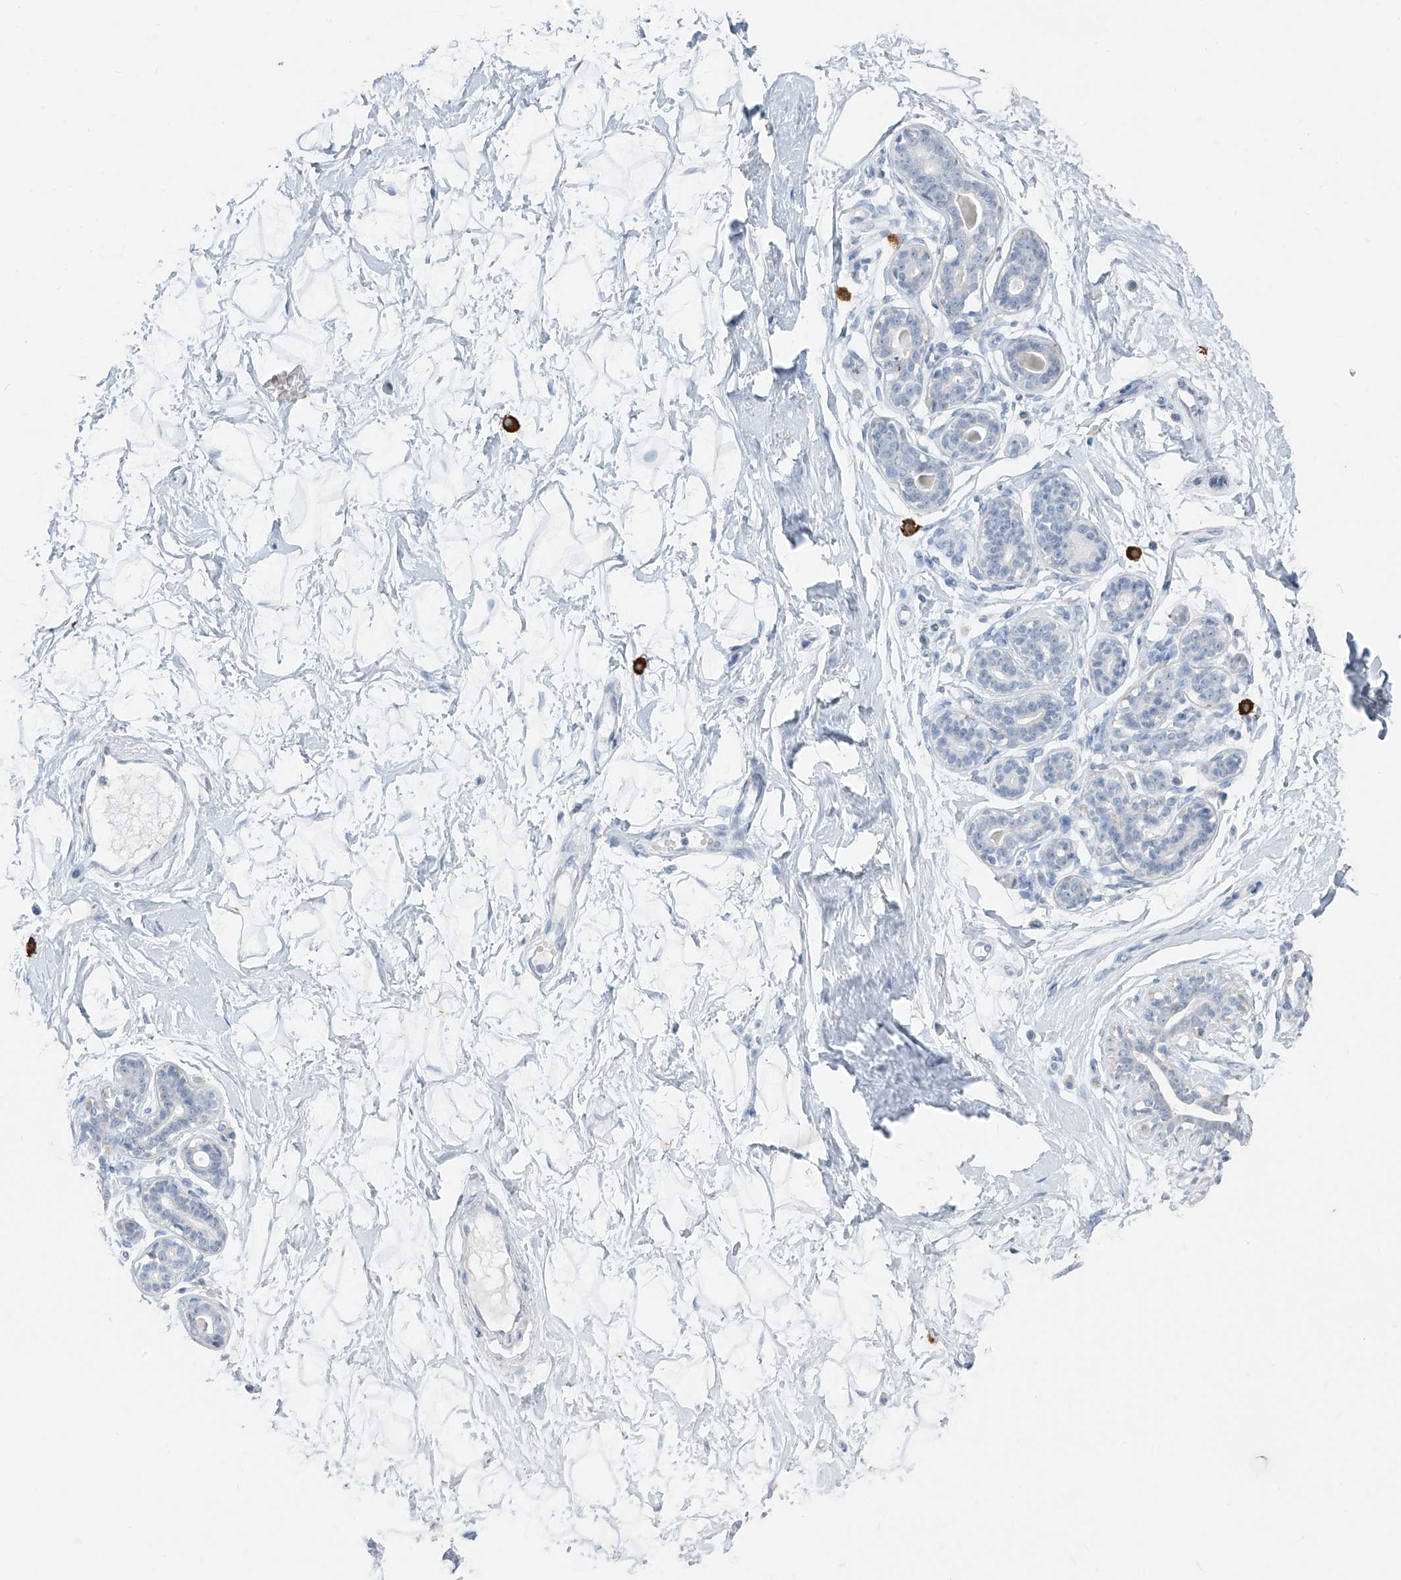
{"staining": {"intensity": "negative", "quantity": "none", "location": "none"}, "tissue": "breast", "cell_type": "Adipocytes", "image_type": "normal", "snomed": [{"axis": "morphology", "description": "Normal tissue, NOS"}, {"axis": "morphology", "description": "Adenoma, NOS"}, {"axis": "topography", "description": "Breast"}], "caption": "DAB immunohistochemical staining of benign breast reveals no significant positivity in adipocytes. (Brightfield microscopy of DAB immunohistochemistry at high magnification).", "gene": "CX3CR1", "patient": {"sex": "female", "age": 23}}